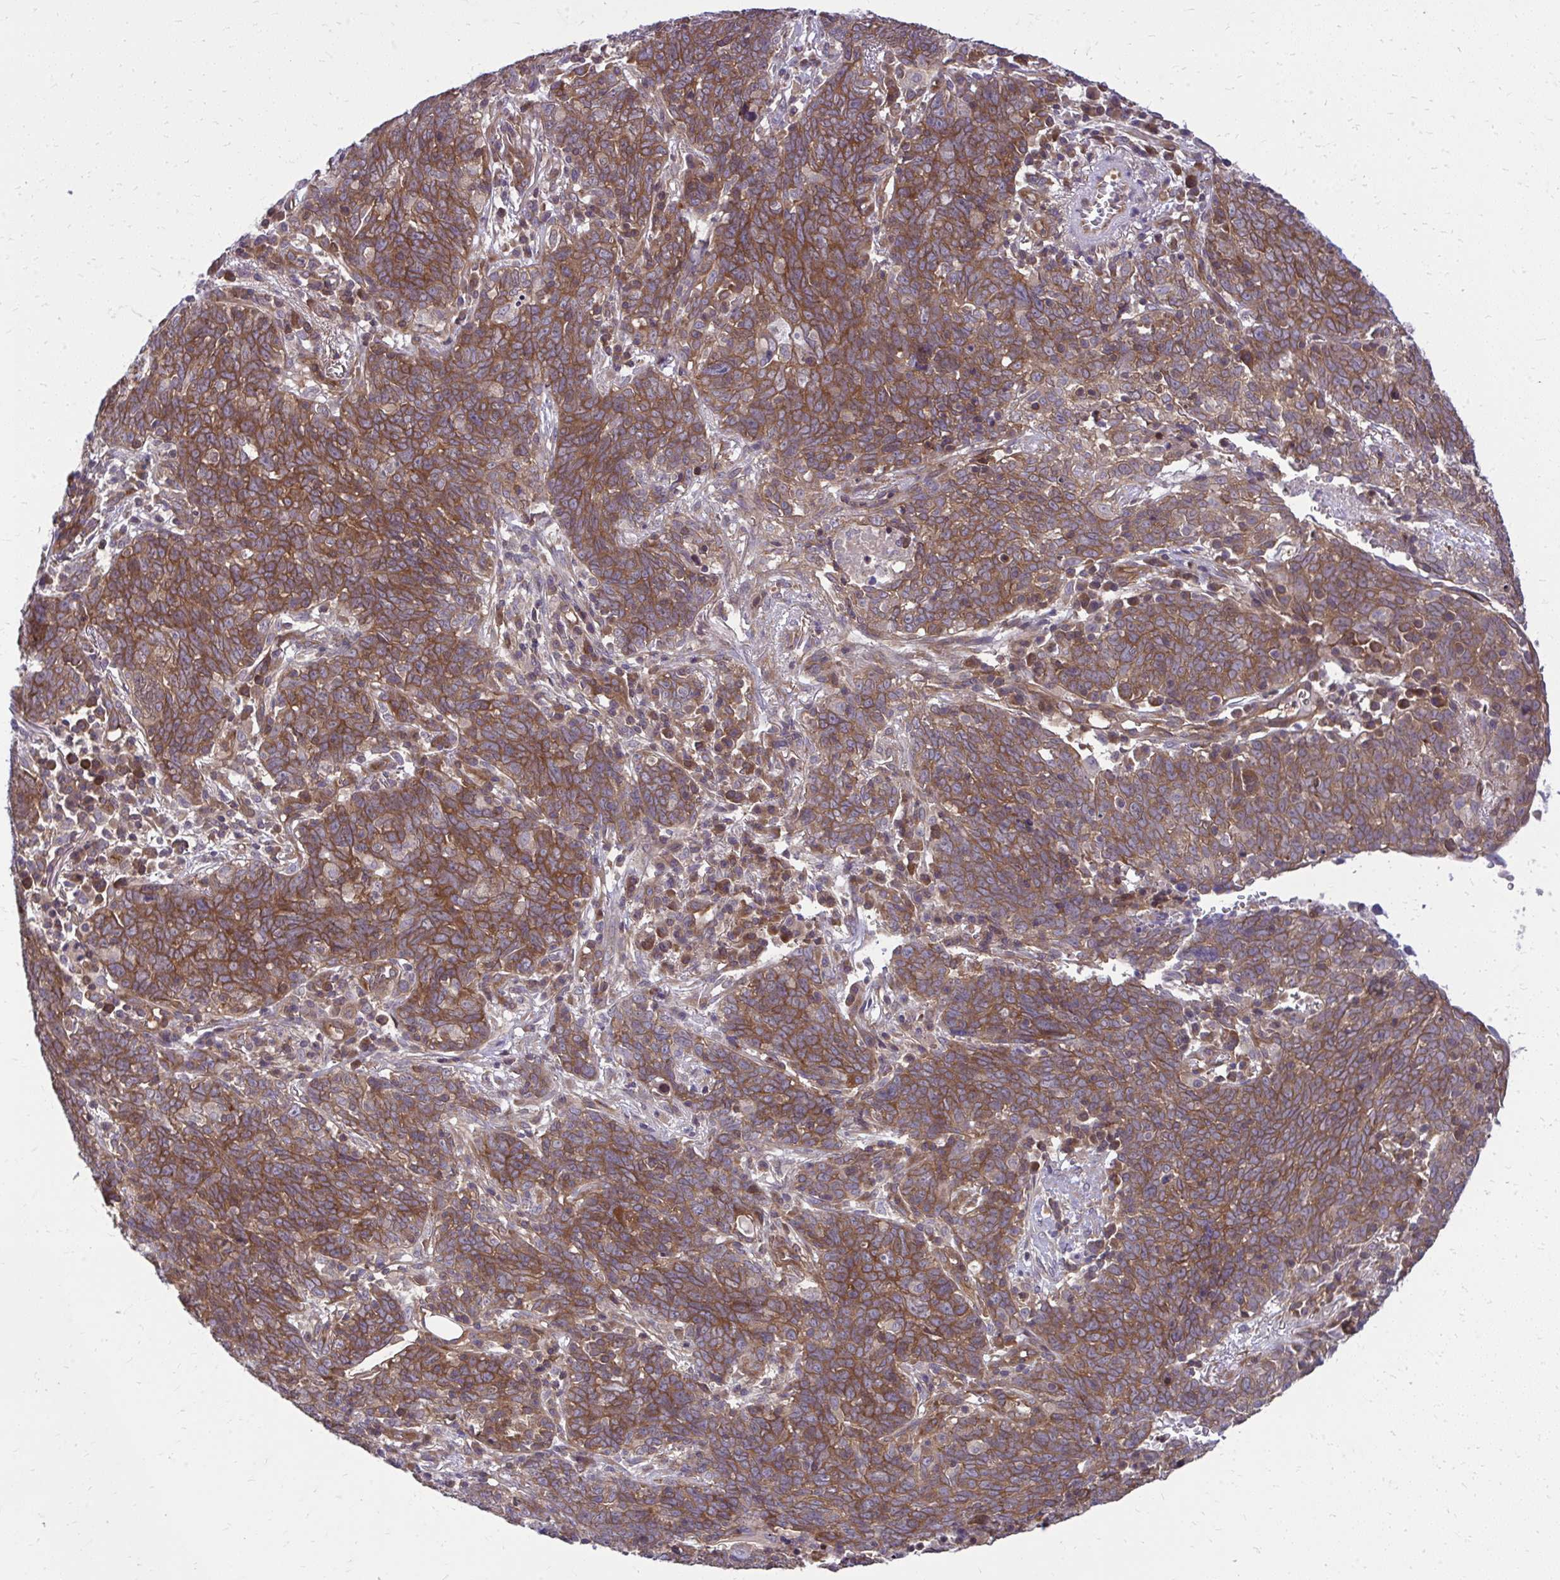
{"staining": {"intensity": "moderate", "quantity": ">75%", "location": "cytoplasmic/membranous"}, "tissue": "lung cancer", "cell_type": "Tumor cells", "image_type": "cancer", "snomed": [{"axis": "morphology", "description": "Squamous cell carcinoma, NOS"}, {"axis": "topography", "description": "Lung"}], "caption": "Immunohistochemical staining of human lung squamous cell carcinoma shows medium levels of moderate cytoplasmic/membranous expression in approximately >75% of tumor cells.", "gene": "PPP5C", "patient": {"sex": "female", "age": 72}}